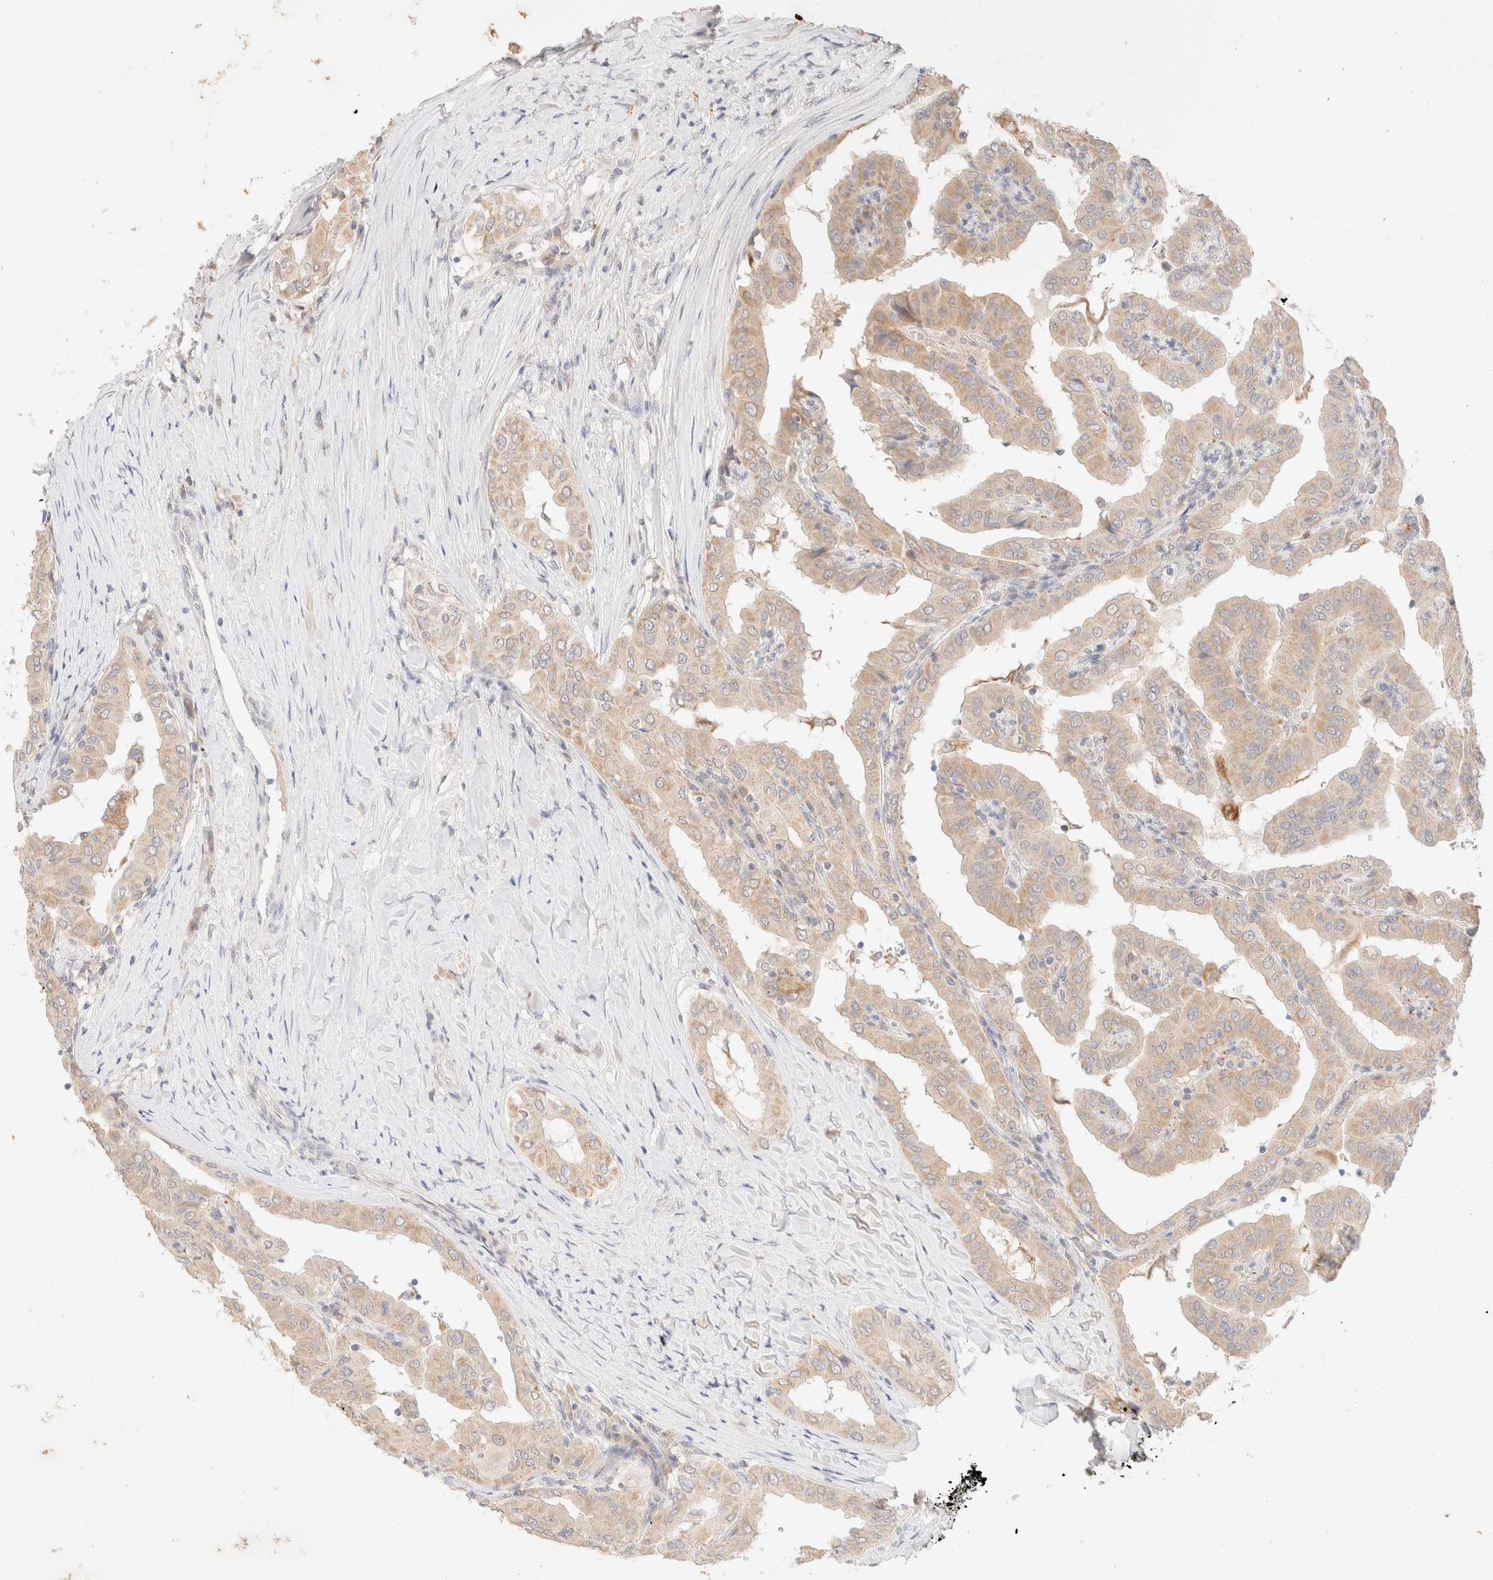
{"staining": {"intensity": "weak", "quantity": ">75%", "location": "cytoplasmic/membranous"}, "tissue": "thyroid cancer", "cell_type": "Tumor cells", "image_type": "cancer", "snomed": [{"axis": "morphology", "description": "Papillary adenocarcinoma, NOS"}, {"axis": "topography", "description": "Thyroid gland"}], "caption": "DAB immunohistochemical staining of thyroid cancer (papillary adenocarcinoma) demonstrates weak cytoplasmic/membranous protein expression in approximately >75% of tumor cells.", "gene": "SNTB1", "patient": {"sex": "male", "age": 33}}